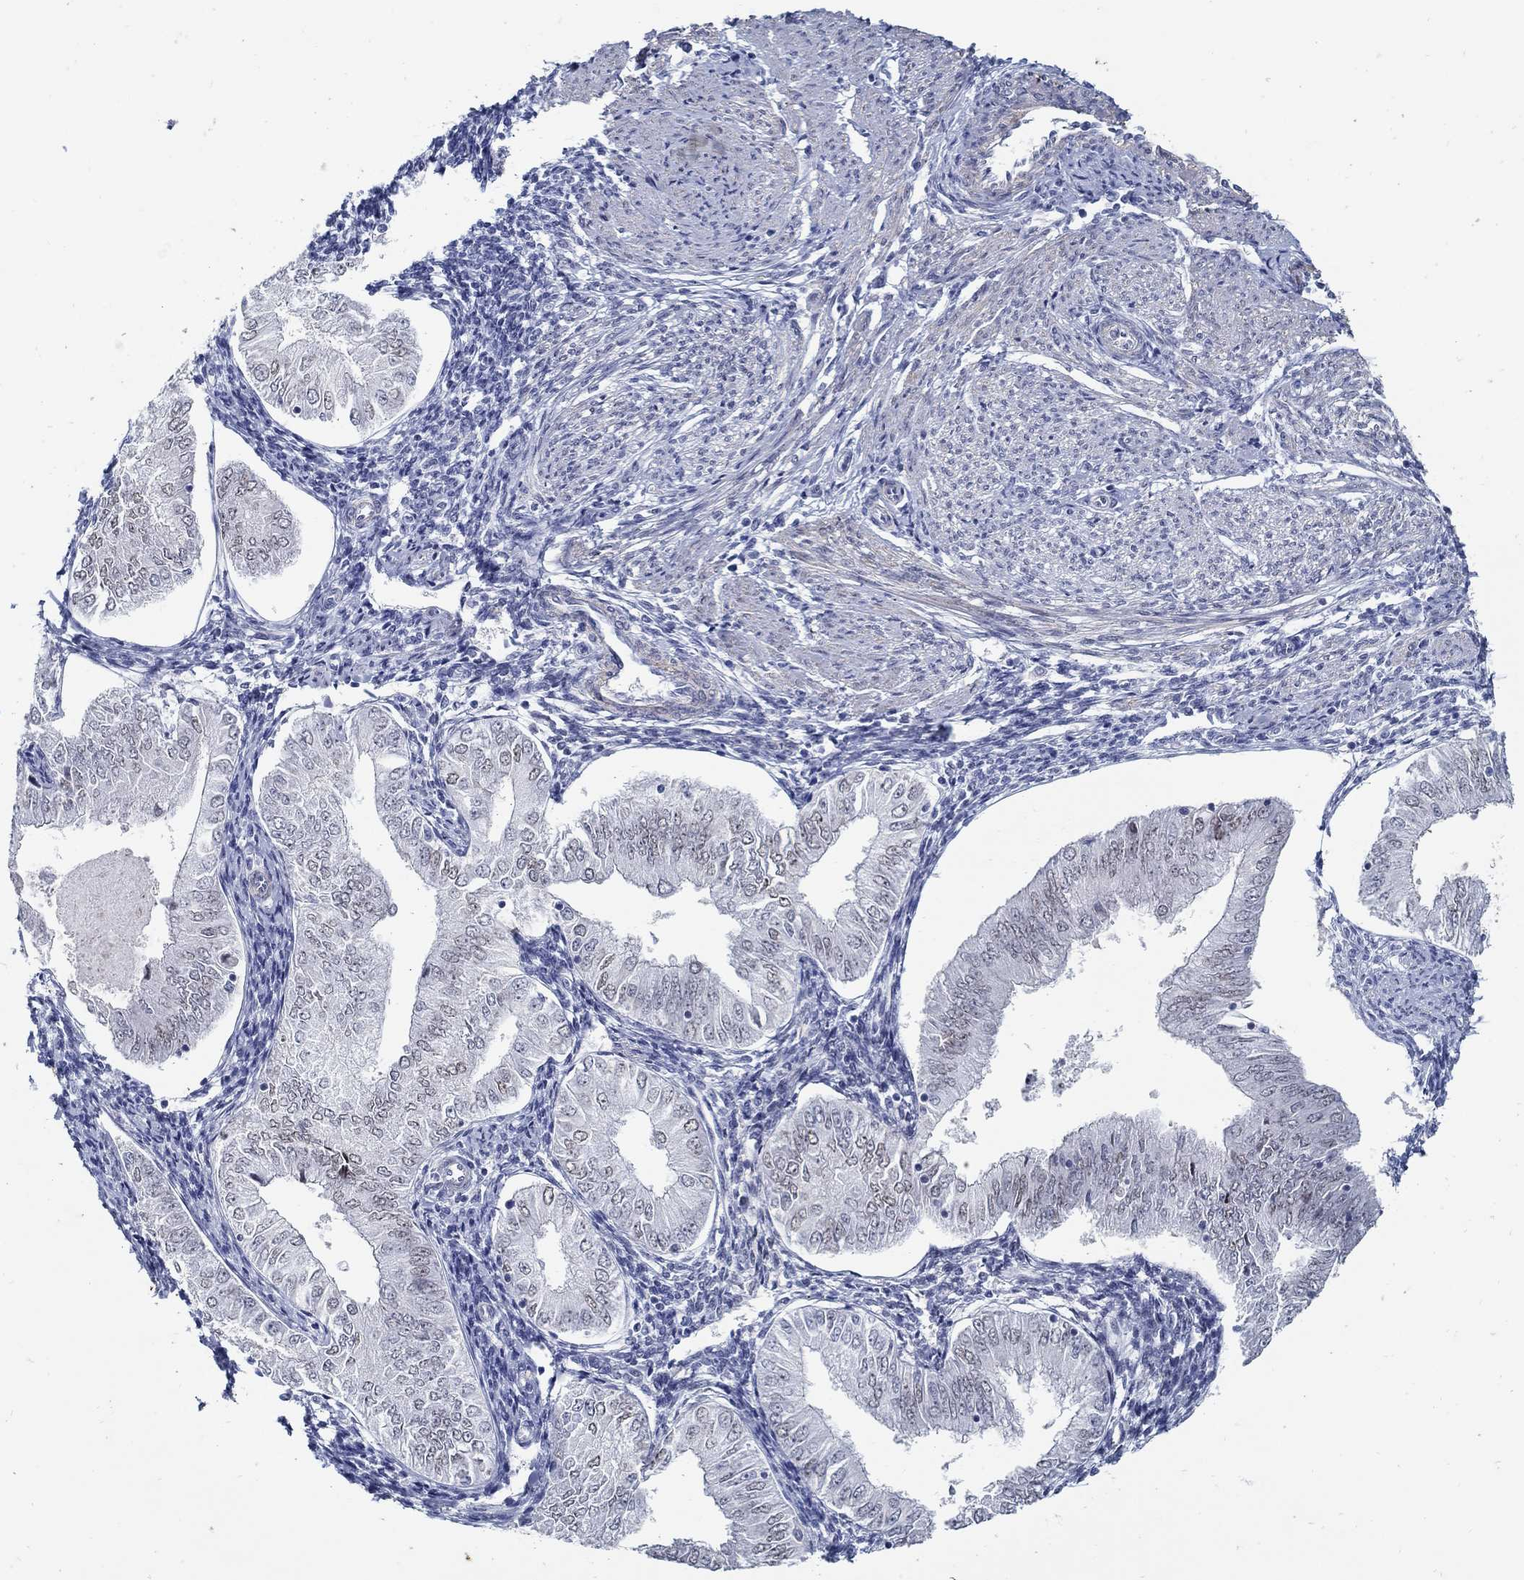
{"staining": {"intensity": "negative", "quantity": "none", "location": "none"}, "tissue": "endometrial cancer", "cell_type": "Tumor cells", "image_type": "cancer", "snomed": [{"axis": "morphology", "description": "Adenocarcinoma, NOS"}, {"axis": "topography", "description": "Endometrium"}], "caption": "This is an IHC image of human endometrial cancer (adenocarcinoma). There is no staining in tumor cells.", "gene": "USP29", "patient": {"sex": "female", "age": 53}}